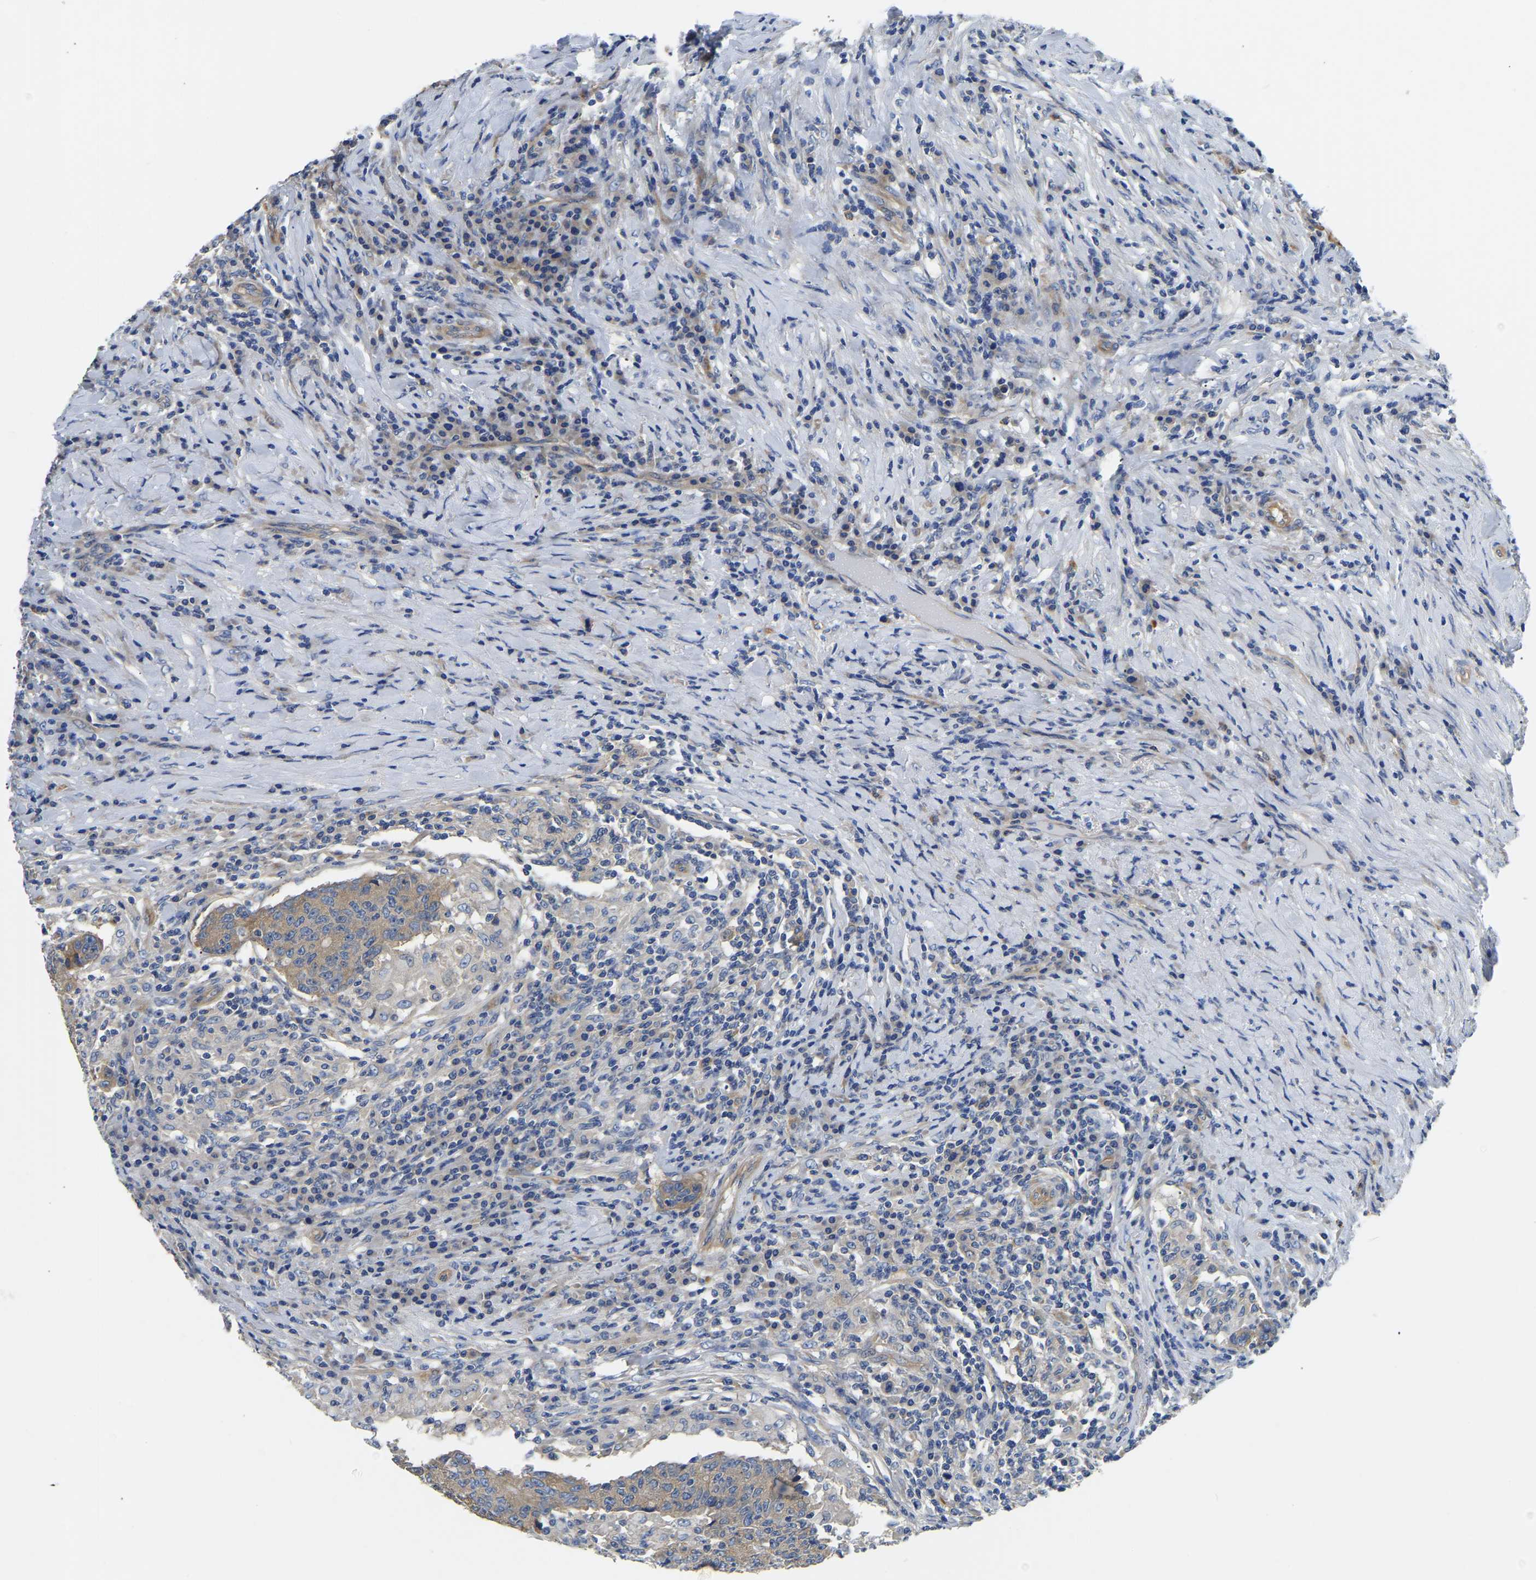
{"staining": {"intensity": "weak", "quantity": ">75%", "location": "cytoplasmic/membranous"}, "tissue": "colorectal cancer", "cell_type": "Tumor cells", "image_type": "cancer", "snomed": [{"axis": "morphology", "description": "Normal tissue, NOS"}, {"axis": "morphology", "description": "Adenocarcinoma, NOS"}, {"axis": "topography", "description": "Colon"}], "caption": "Human colorectal adenocarcinoma stained with a protein marker demonstrates weak staining in tumor cells.", "gene": "CSDE1", "patient": {"sex": "female", "age": 75}}